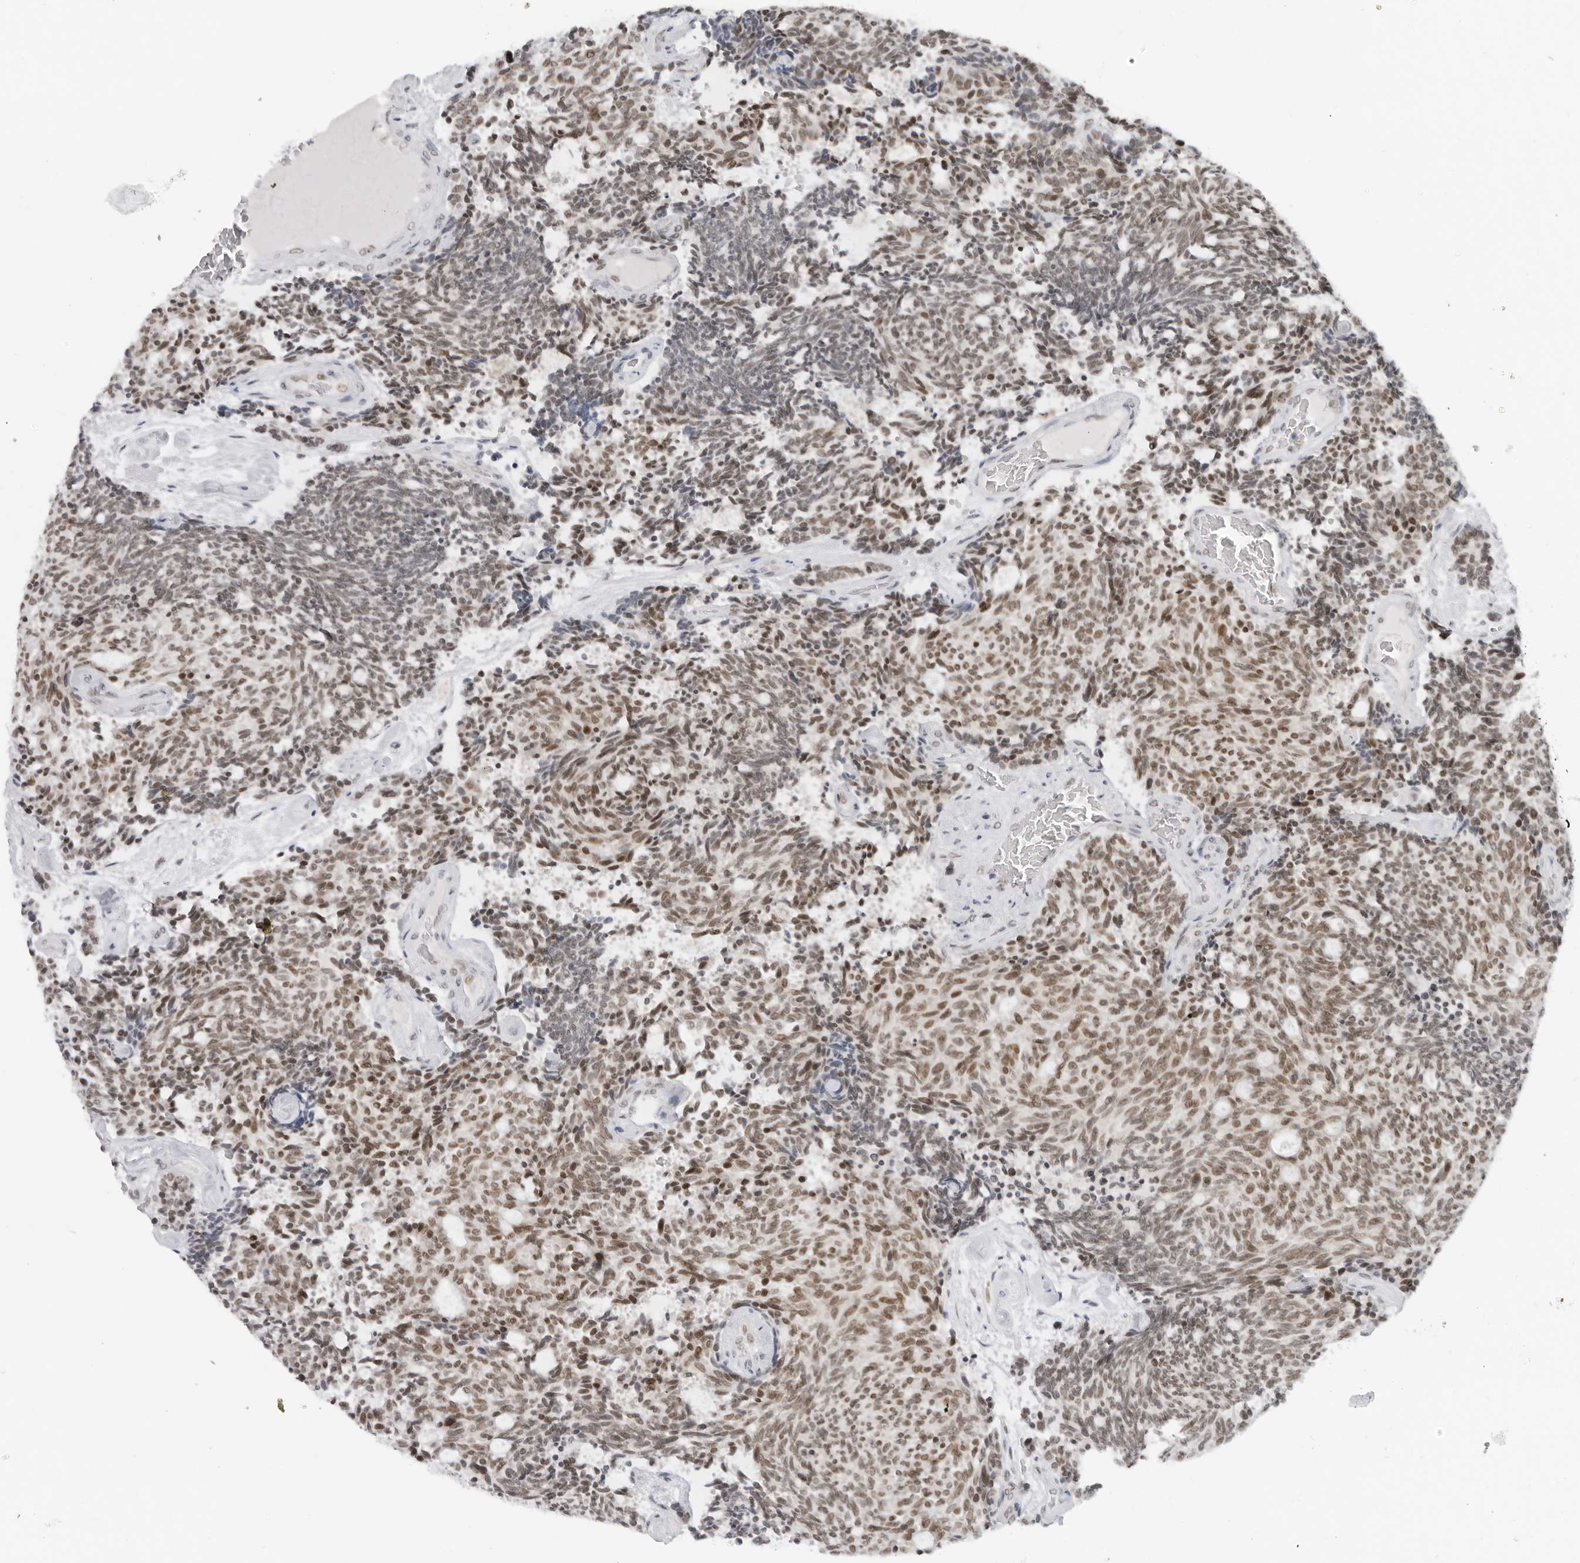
{"staining": {"intensity": "moderate", "quantity": ">75%", "location": "nuclear"}, "tissue": "carcinoid", "cell_type": "Tumor cells", "image_type": "cancer", "snomed": [{"axis": "morphology", "description": "Carcinoid, malignant, NOS"}, {"axis": "topography", "description": "Pancreas"}], "caption": "Immunohistochemical staining of carcinoid exhibits medium levels of moderate nuclear protein expression in about >75% of tumor cells.", "gene": "FOXK2", "patient": {"sex": "female", "age": 54}}